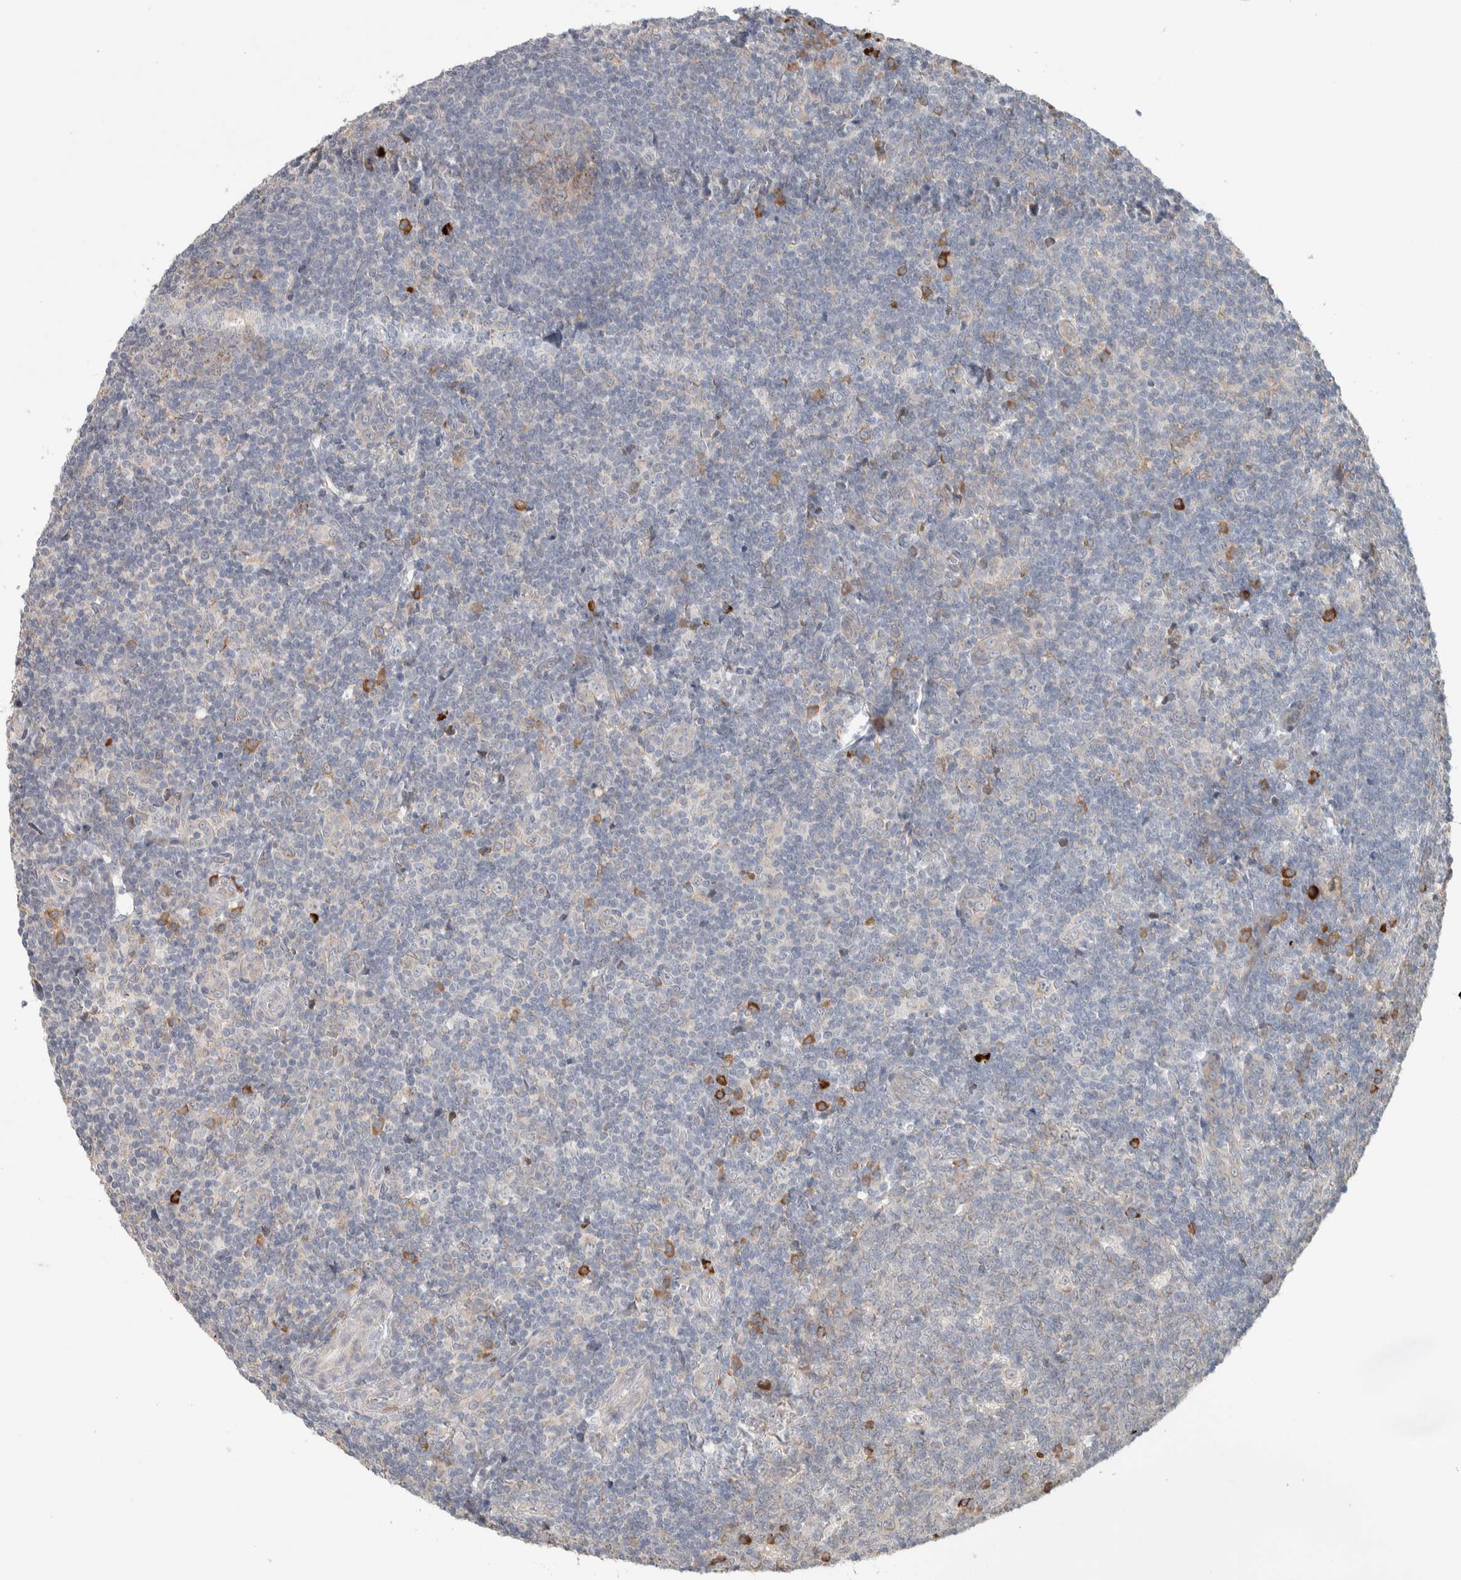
{"staining": {"intensity": "moderate", "quantity": "<25%", "location": "cytoplasmic/membranous"}, "tissue": "tonsil", "cell_type": "Germinal center cells", "image_type": "normal", "snomed": [{"axis": "morphology", "description": "Normal tissue, NOS"}, {"axis": "topography", "description": "Tonsil"}], "caption": "Moderate cytoplasmic/membranous staining for a protein is seen in approximately <25% of germinal center cells of unremarkable tonsil using IHC.", "gene": "ADCY8", "patient": {"sex": "male", "age": 37}}